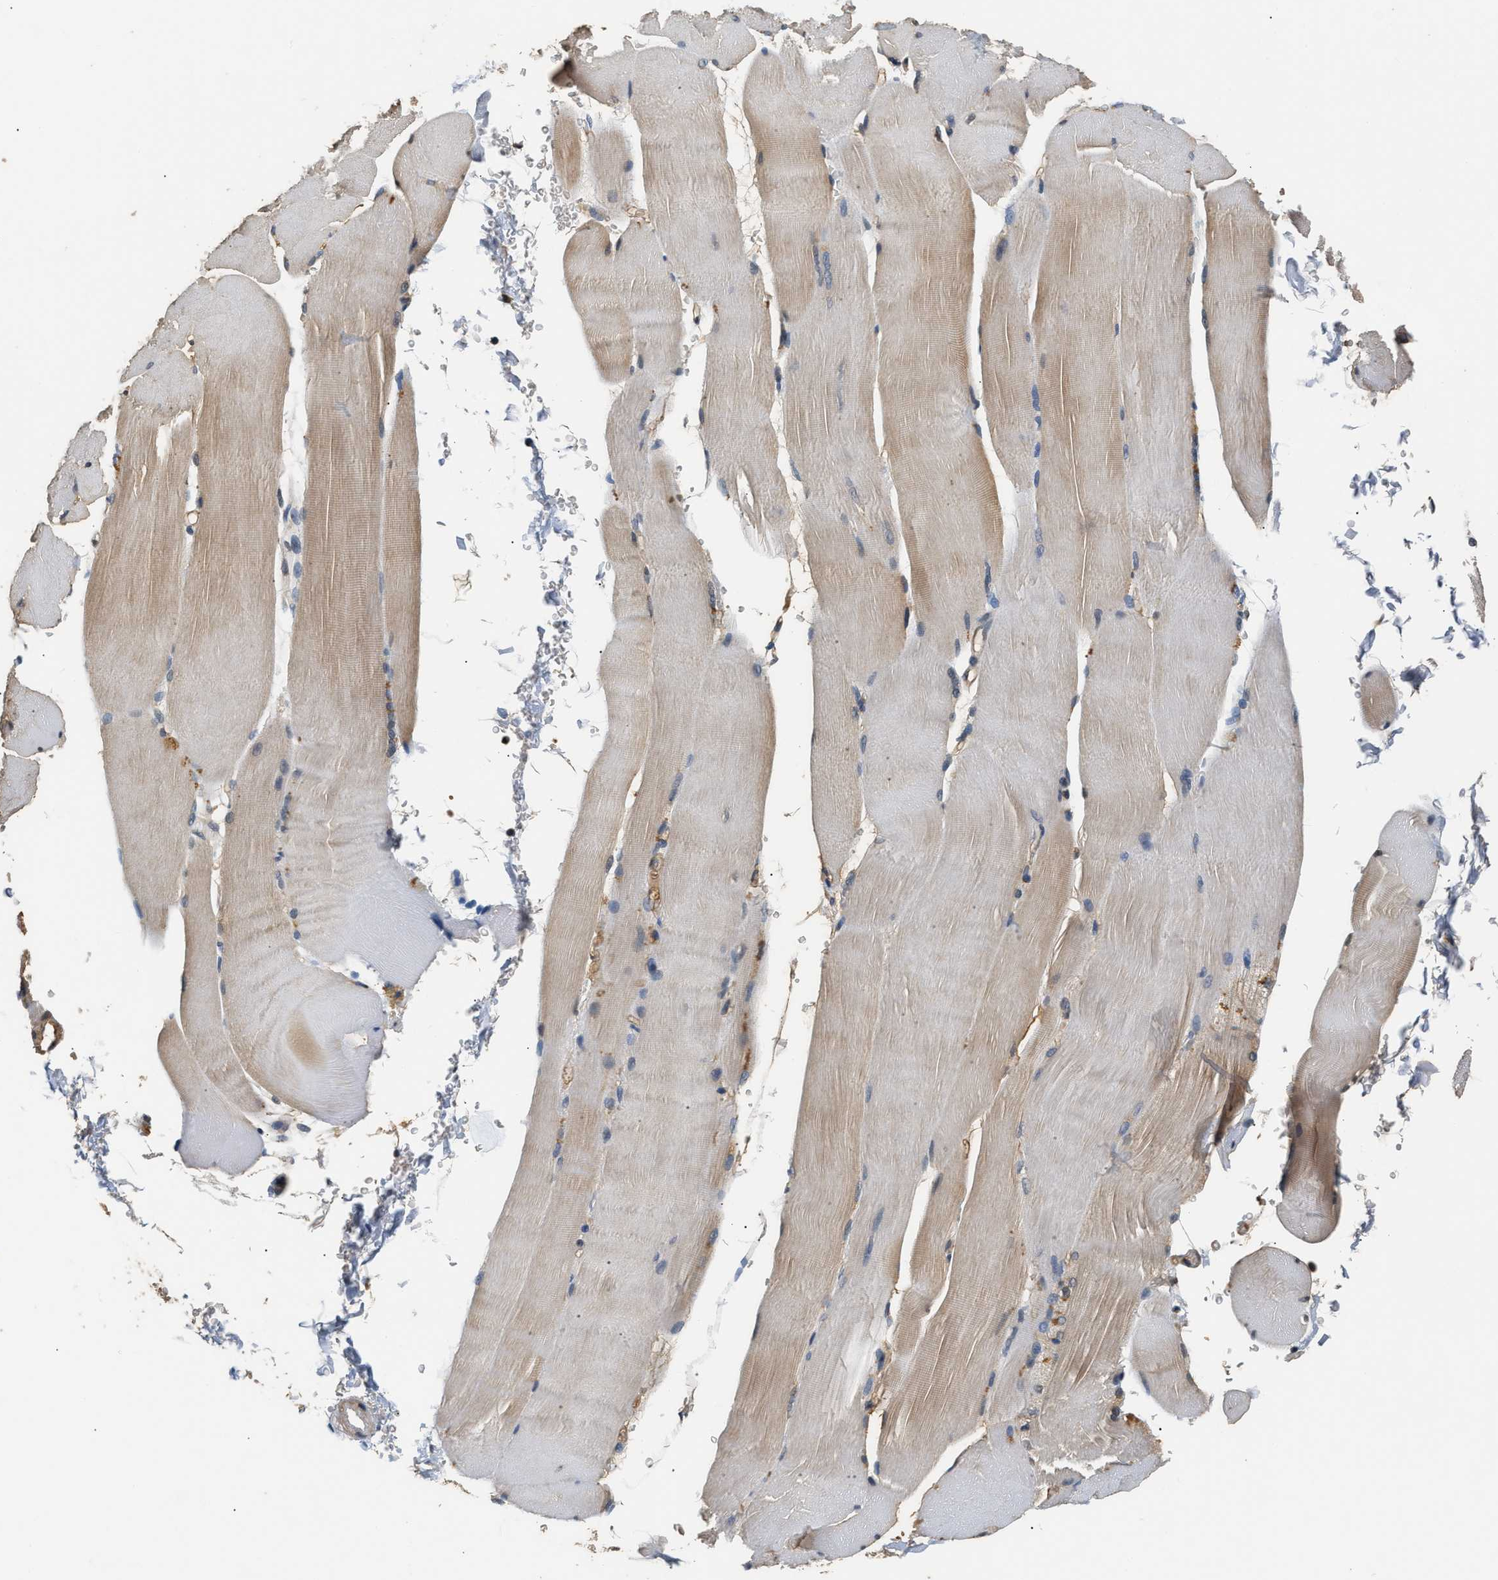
{"staining": {"intensity": "weak", "quantity": "<25%", "location": "cytoplasmic/membranous"}, "tissue": "skeletal muscle", "cell_type": "Myocytes", "image_type": "normal", "snomed": [{"axis": "morphology", "description": "Normal tissue, NOS"}, {"axis": "topography", "description": "Skin"}, {"axis": "topography", "description": "Skeletal muscle"}], "caption": "IHC micrograph of benign human skeletal muscle stained for a protein (brown), which demonstrates no positivity in myocytes. The staining is performed using DAB (3,3'-diaminobenzidine) brown chromogen with nuclei counter-stained in using hematoxylin.", "gene": "GPI", "patient": {"sex": "male", "age": 83}}